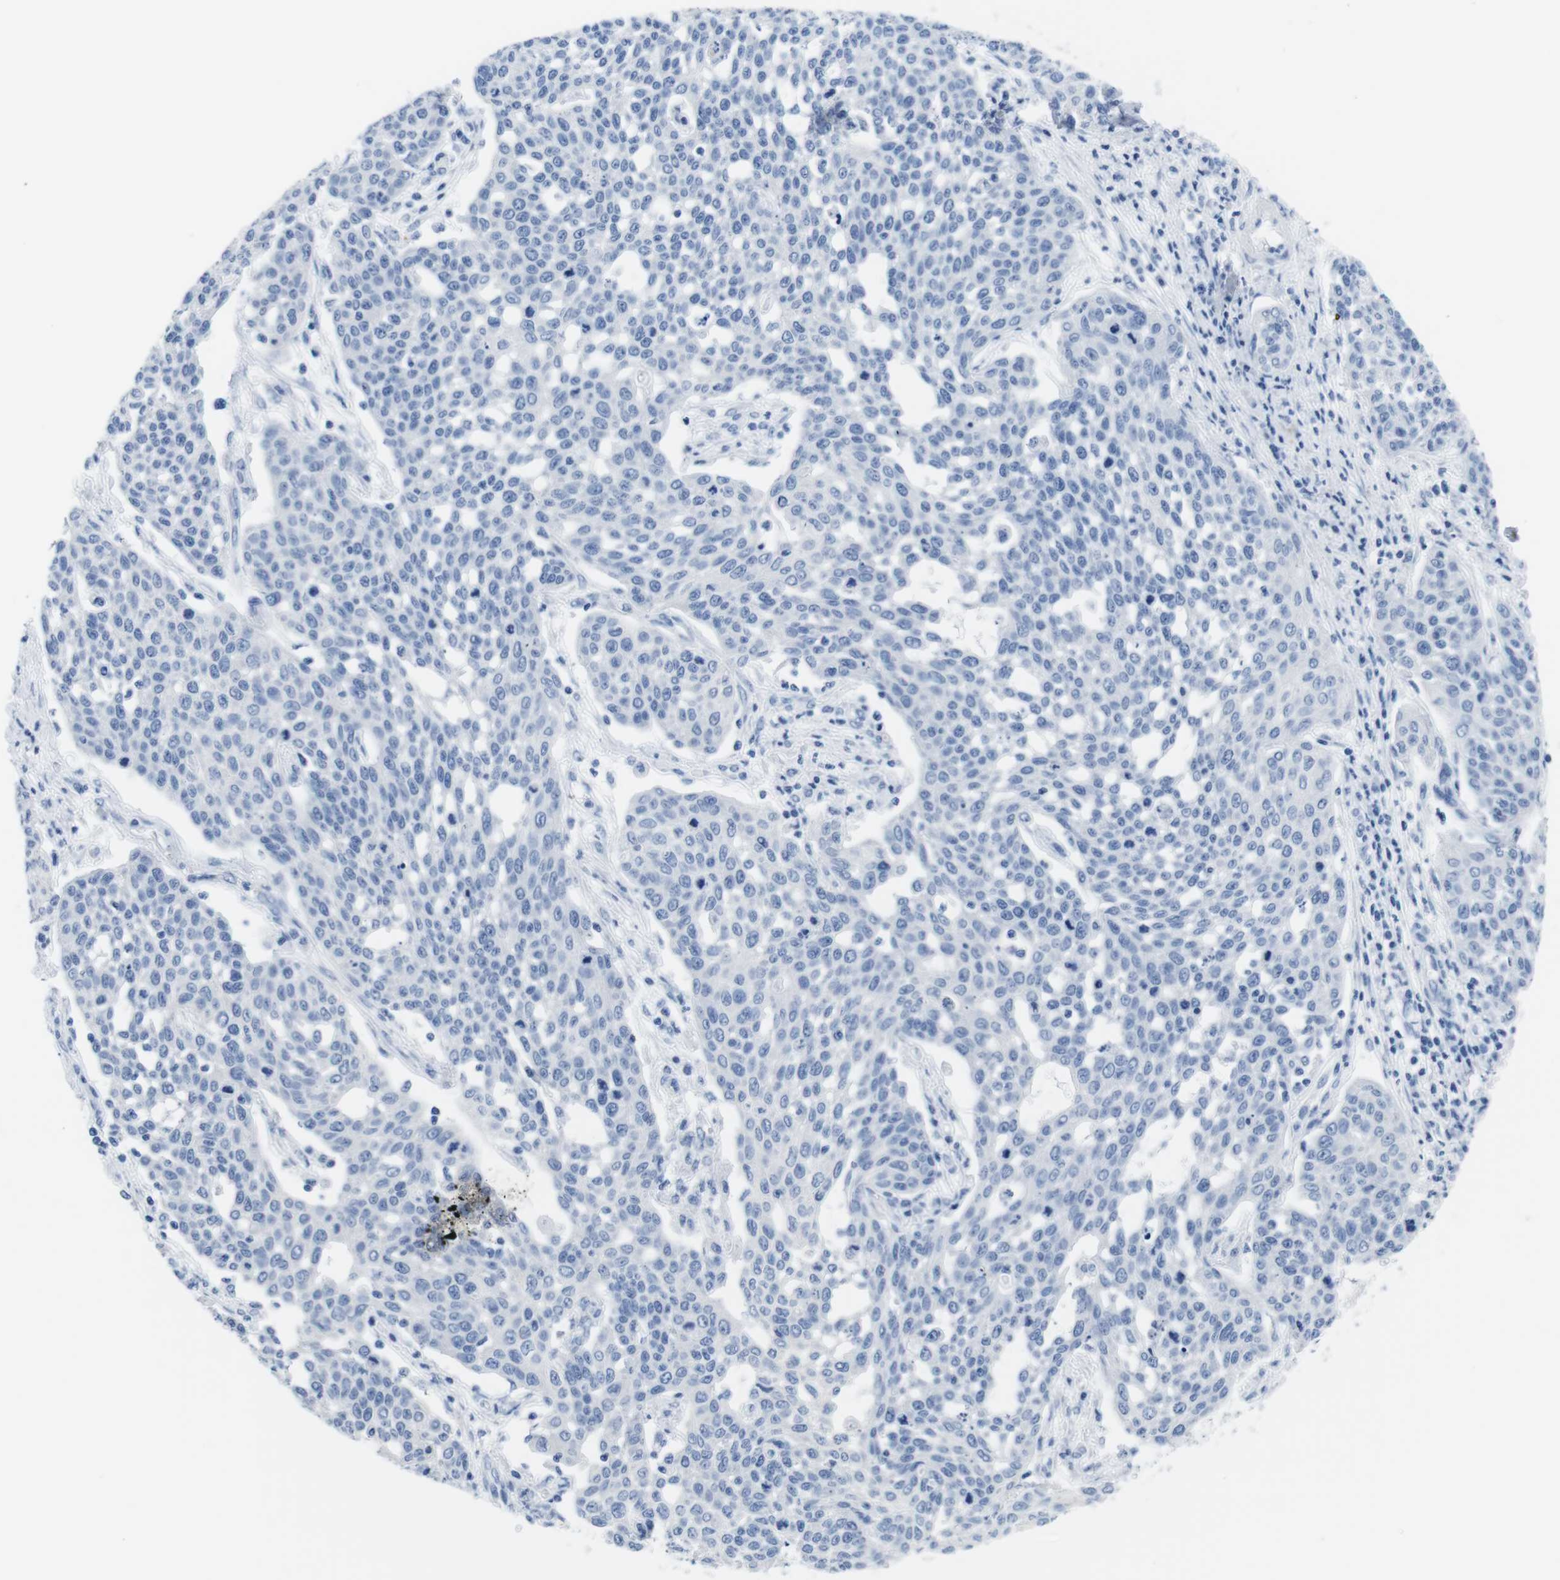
{"staining": {"intensity": "negative", "quantity": "none", "location": "none"}, "tissue": "cervical cancer", "cell_type": "Tumor cells", "image_type": "cancer", "snomed": [{"axis": "morphology", "description": "Squamous cell carcinoma, NOS"}, {"axis": "topography", "description": "Cervix"}], "caption": "A high-resolution image shows immunohistochemistry staining of squamous cell carcinoma (cervical), which exhibits no significant expression in tumor cells.", "gene": "MAP6", "patient": {"sex": "female", "age": 34}}